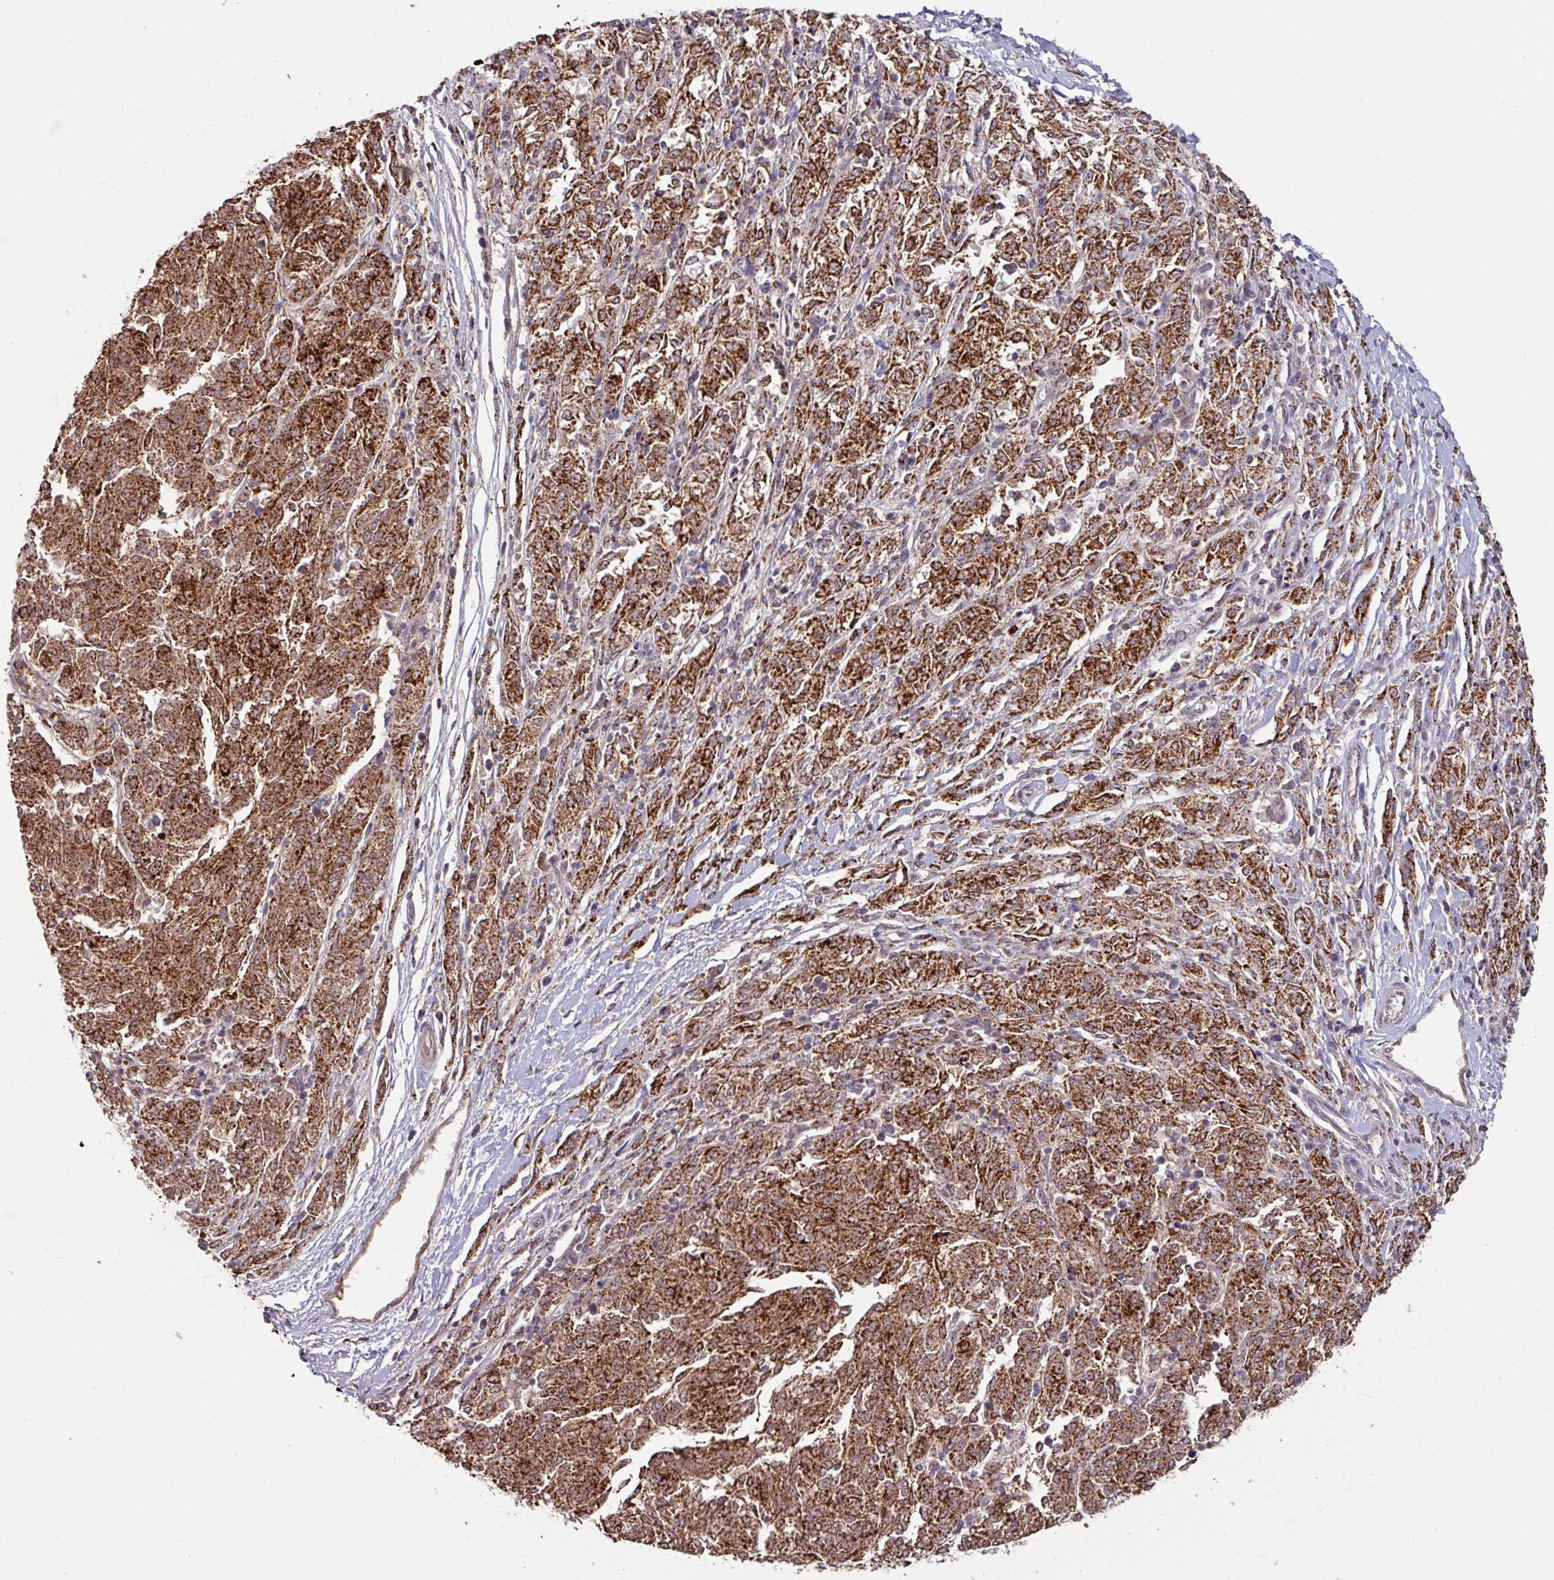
{"staining": {"intensity": "strong", "quantity": ">75%", "location": "cytoplasmic/membranous"}, "tissue": "melanoma", "cell_type": "Tumor cells", "image_type": "cancer", "snomed": [{"axis": "morphology", "description": "Malignant melanoma, NOS"}, {"axis": "topography", "description": "Skin"}], "caption": "Human malignant melanoma stained for a protein (brown) demonstrates strong cytoplasmic/membranous positive staining in about >75% of tumor cells.", "gene": "OR2D3", "patient": {"sex": "female", "age": 72}}